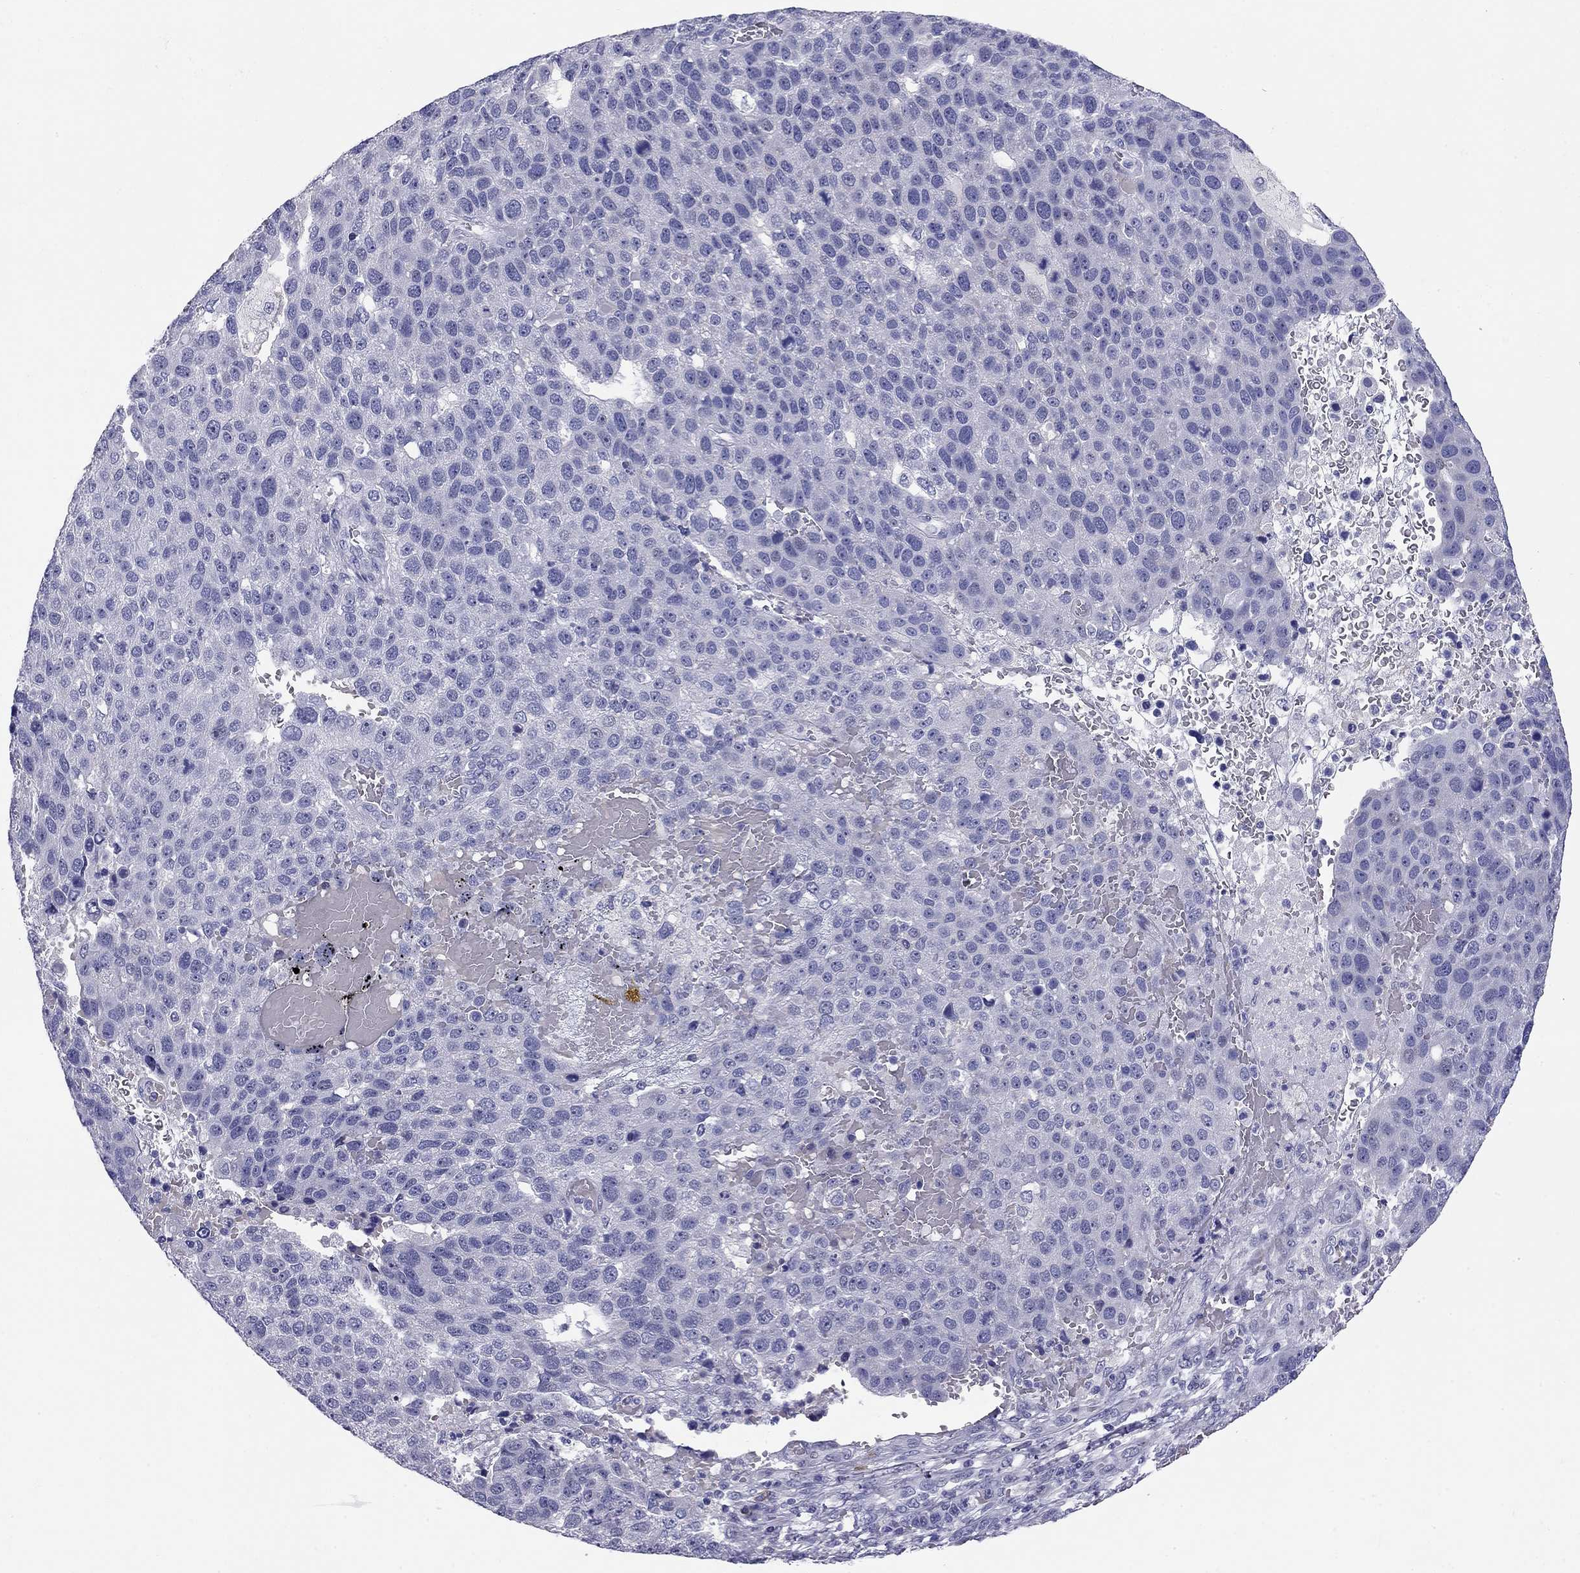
{"staining": {"intensity": "negative", "quantity": "none", "location": "none"}, "tissue": "pancreatic cancer", "cell_type": "Tumor cells", "image_type": "cancer", "snomed": [{"axis": "morphology", "description": "Adenocarcinoma, NOS"}, {"axis": "topography", "description": "Pancreas"}], "caption": "Tumor cells show no significant protein expression in adenocarcinoma (pancreatic).", "gene": "C8orf88", "patient": {"sex": "female", "age": 61}}